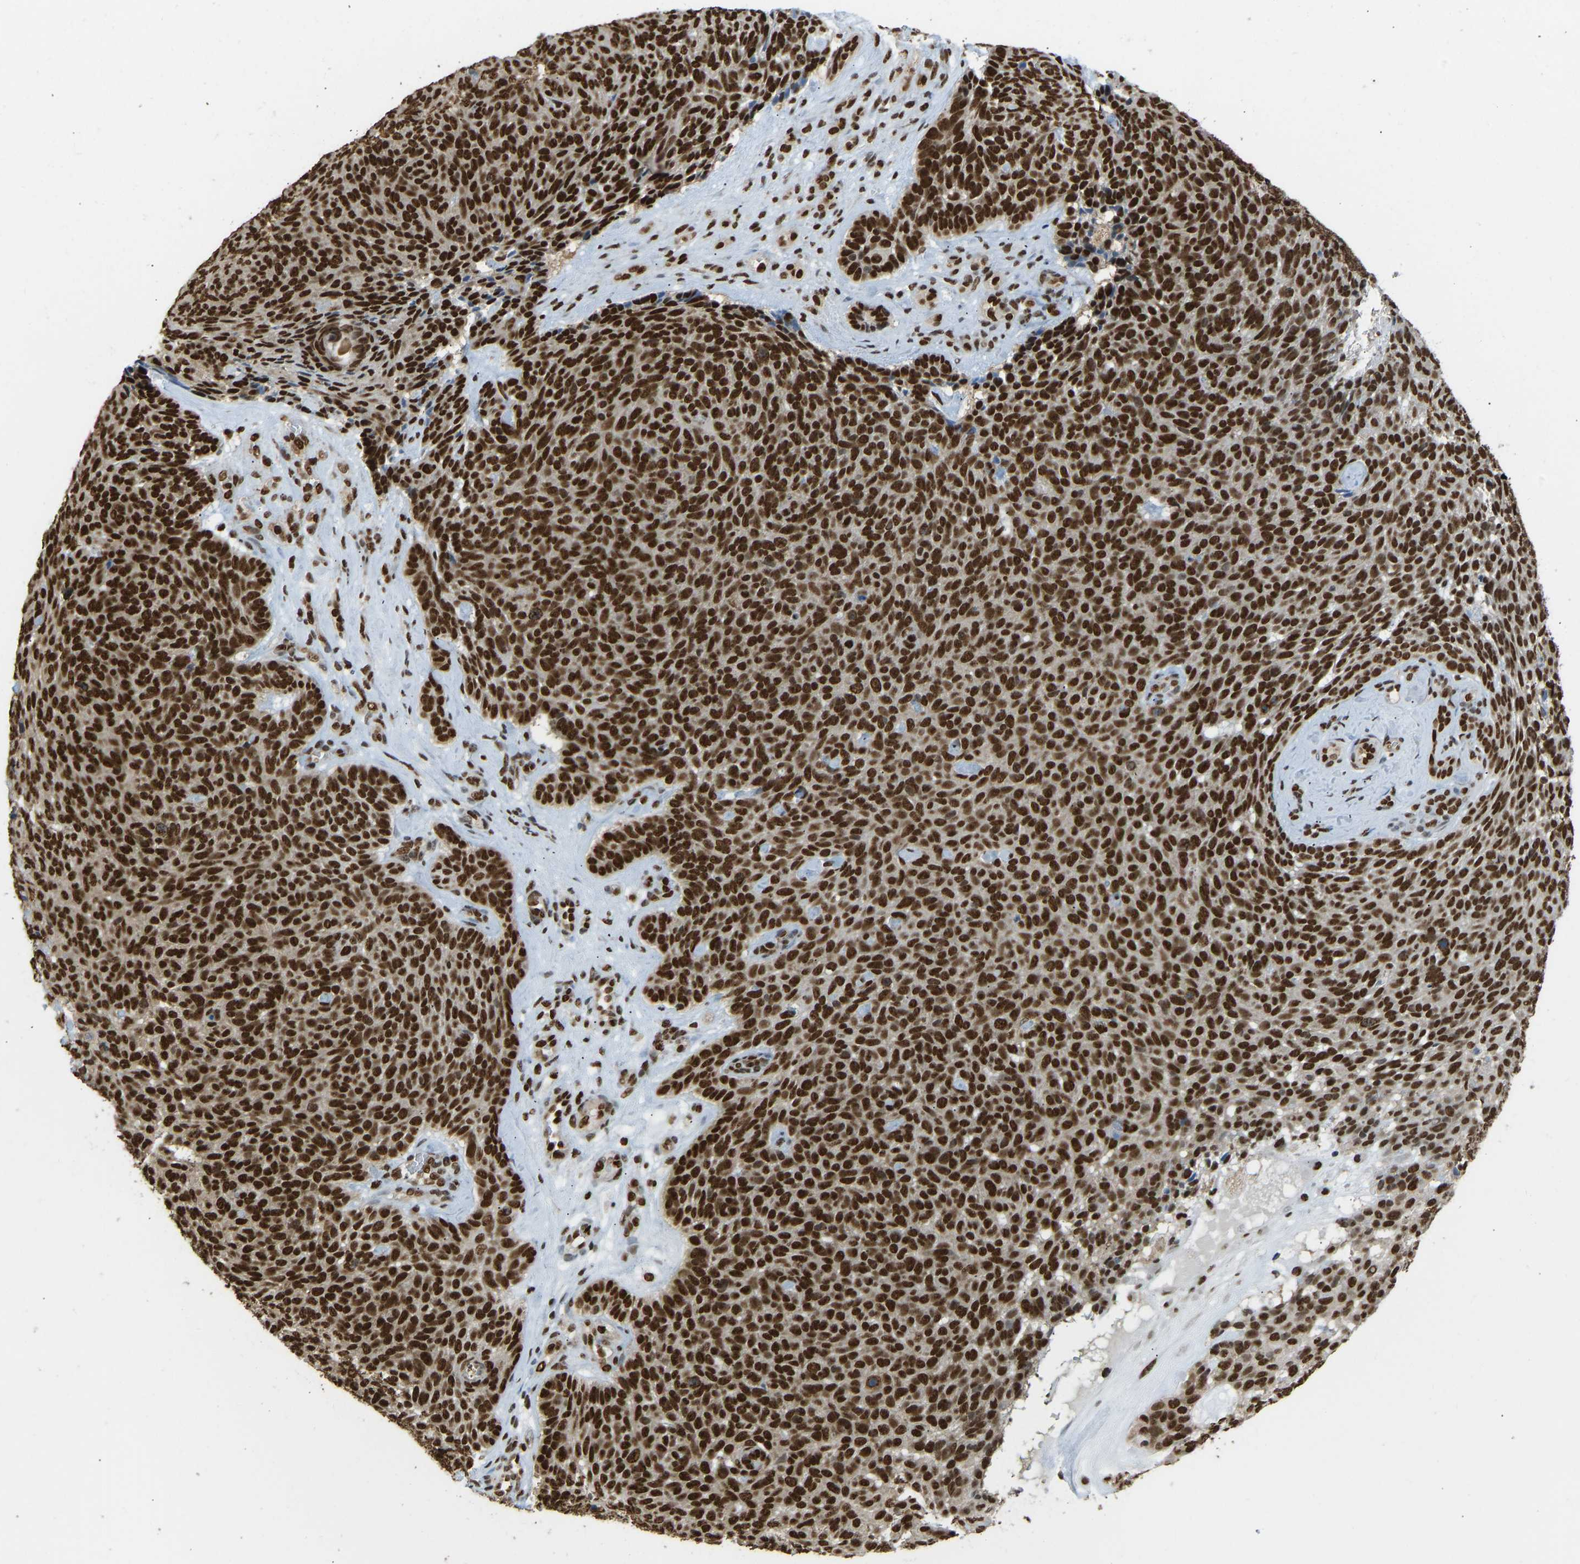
{"staining": {"intensity": "strong", "quantity": ">75%", "location": "nuclear"}, "tissue": "skin cancer", "cell_type": "Tumor cells", "image_type": "cancer", "snomed": [{"axis": "morphology", "description": "Basal cell carcinoma"}, {"axis": "topography", "description": "Skin"}], "caption": "Skin basal cell carcinoma tissue shows strong nuclear positivity in about >75% of tumor cells The staining was performed using DAB to visualize the protein expression in brown, while the nuclei were stained in blue with hematoxylin (Magnification: 20x).", "gene": "ZSCAN20", "patient": {"sex": "male", "age": 61}}